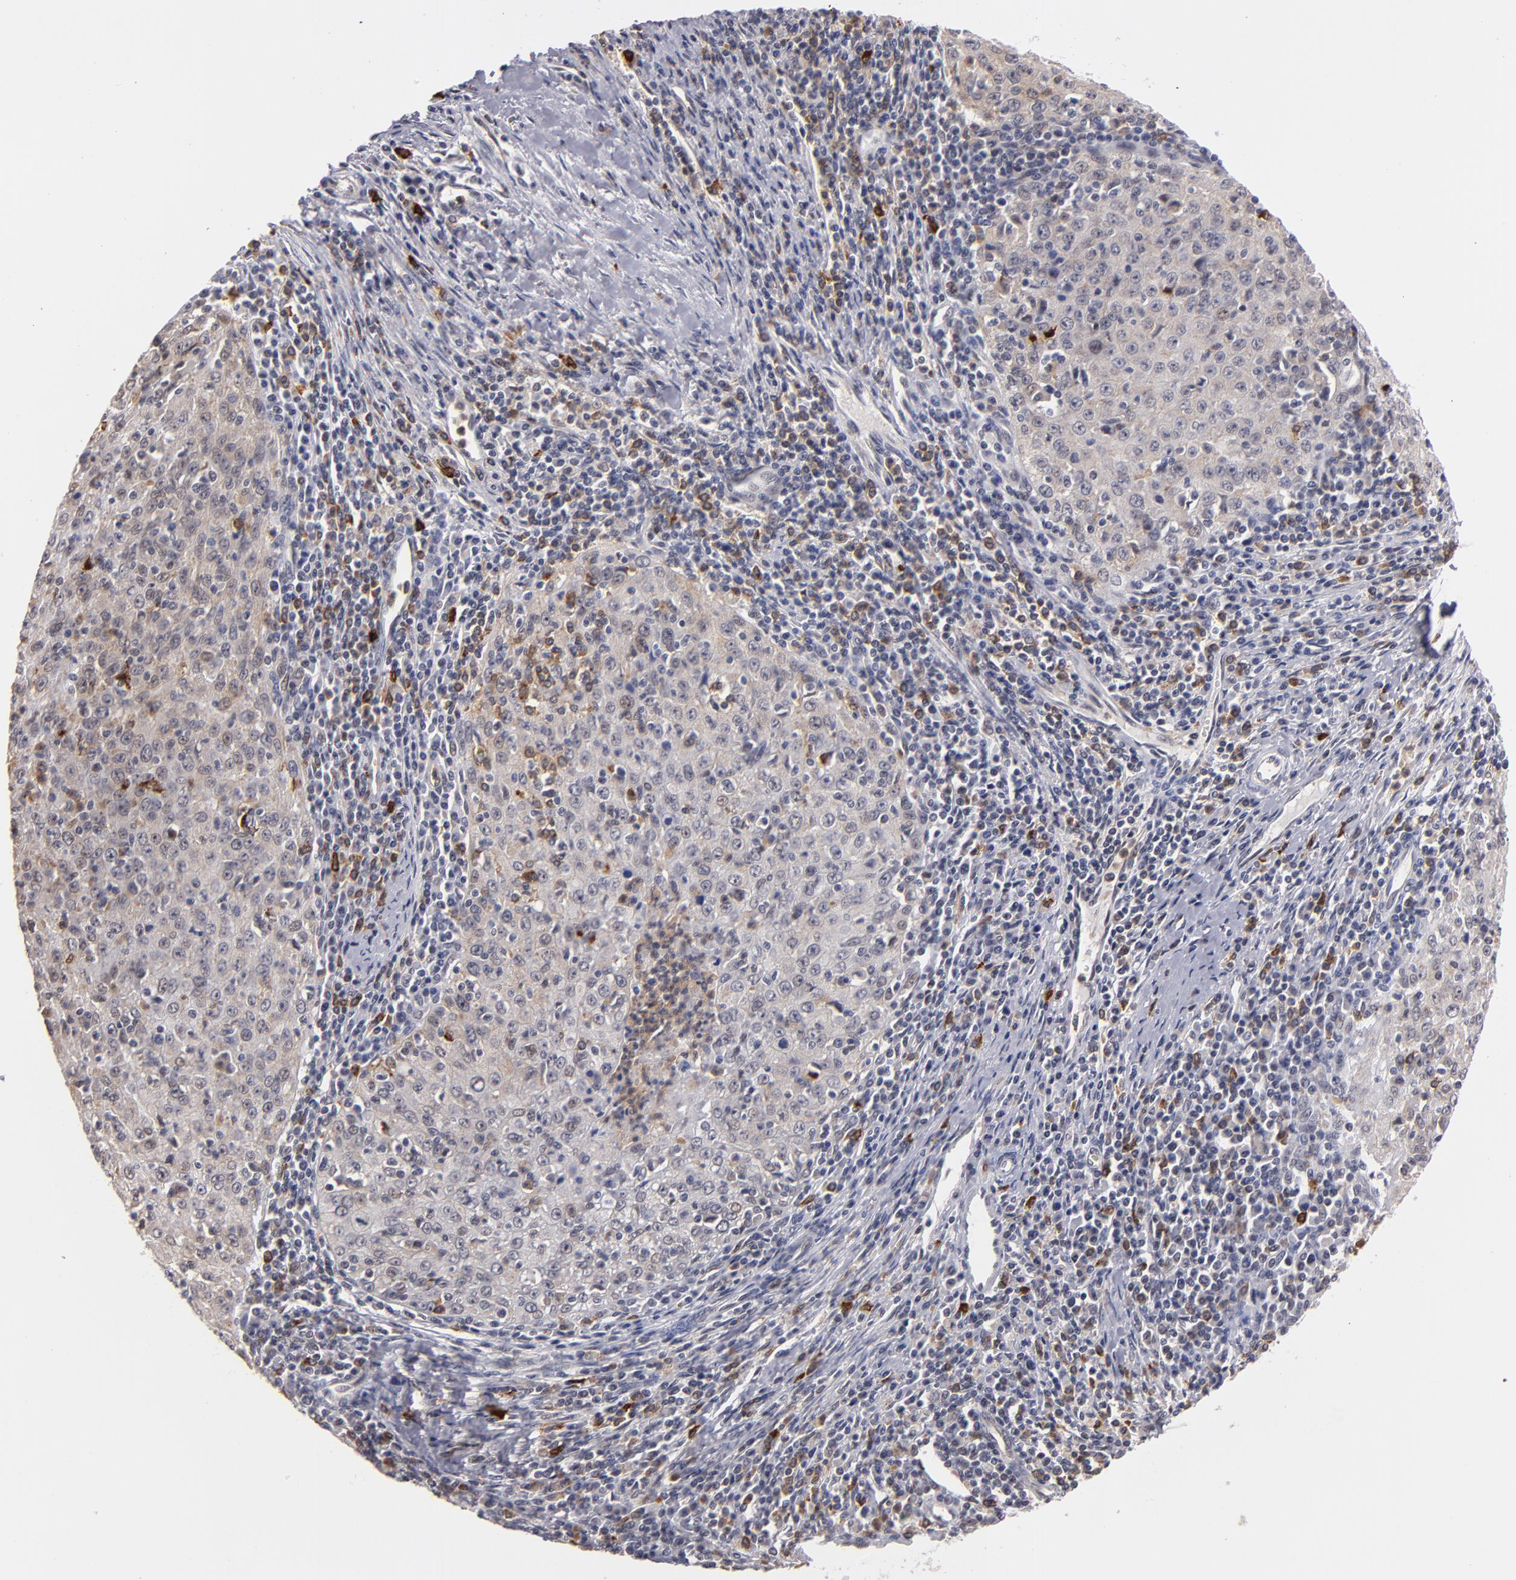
{"staining": {"intensity": "weak", "quantity": ">75%", "location": "cytoplasmic/membranous"}, "tissue": "cervical cancer", "cell_type": "Tumor cells", "image_type": "cancer", "snomed": [{"axis": "morphology", "description": "Squamous cell carcinoma, NOS"}, {"axis": "topography", "description": "Cervix"}], "caption": "DAB (3,3'-diaminobenzidine) immunohistochemical staining of squamous cell carcinoma (cervical) displays weak cytoplasmic/membranous protein positivity in approximately >75% of tumor cells.", "gene": "STX3", "patient": {"sex": "female", "age": 27}}